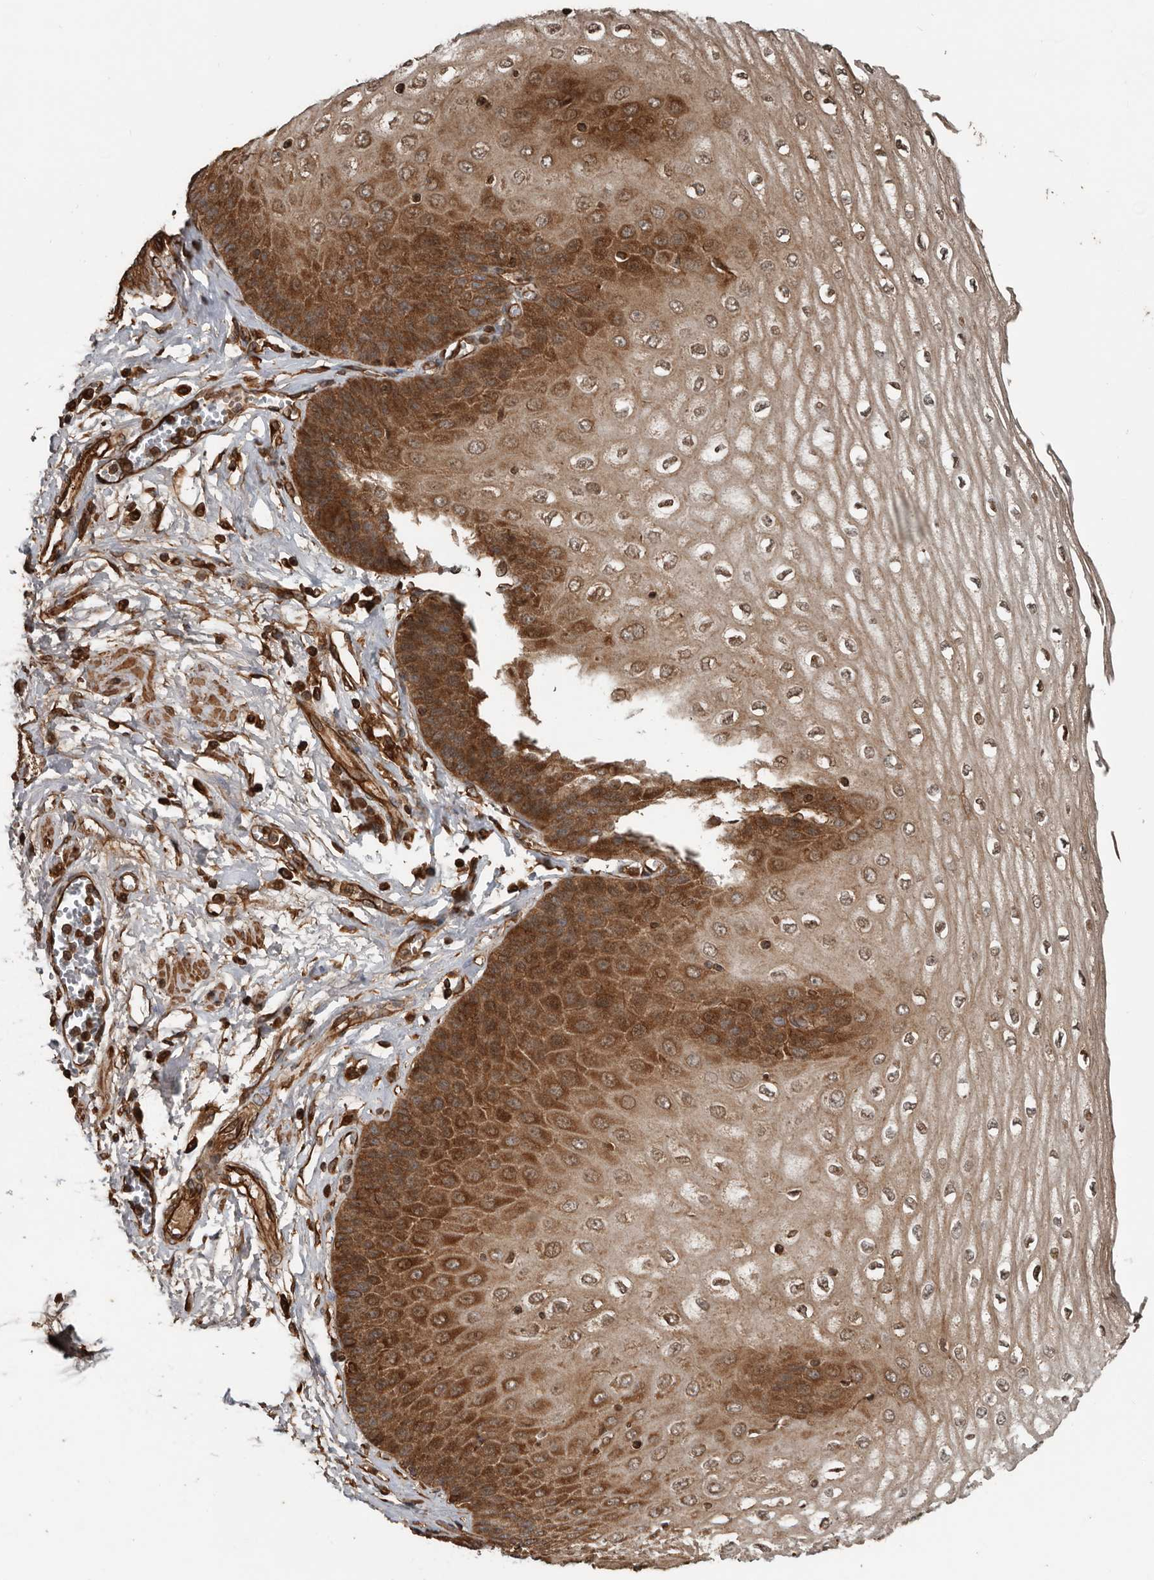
{"staining": {"intensity": "strong", "quantity": ">75%", "location": "cytoplasmic/membranous"}, "tissue": "esophagus", "cell_type": "Squamous epithelial cells", "image_type": "normal", "snomed": [{"axis": "morphology", "description": "Normal tissue, NOS"}, {"axis": "topography", "description": "Esophagus"}], "caption": "A photomicrograph of esophagus stained for a protein displays strong cytoplasmic/membranous brown staining in squamous epithelial cells. The staining is performed using DAB (3,3'-diaminobenzidine) brown chromogen to label protein expression. The nuclei are counter-stained blue using hematoxylin.", "gene": "YOD1", "patient": {"sex": "male", "age": 60}}